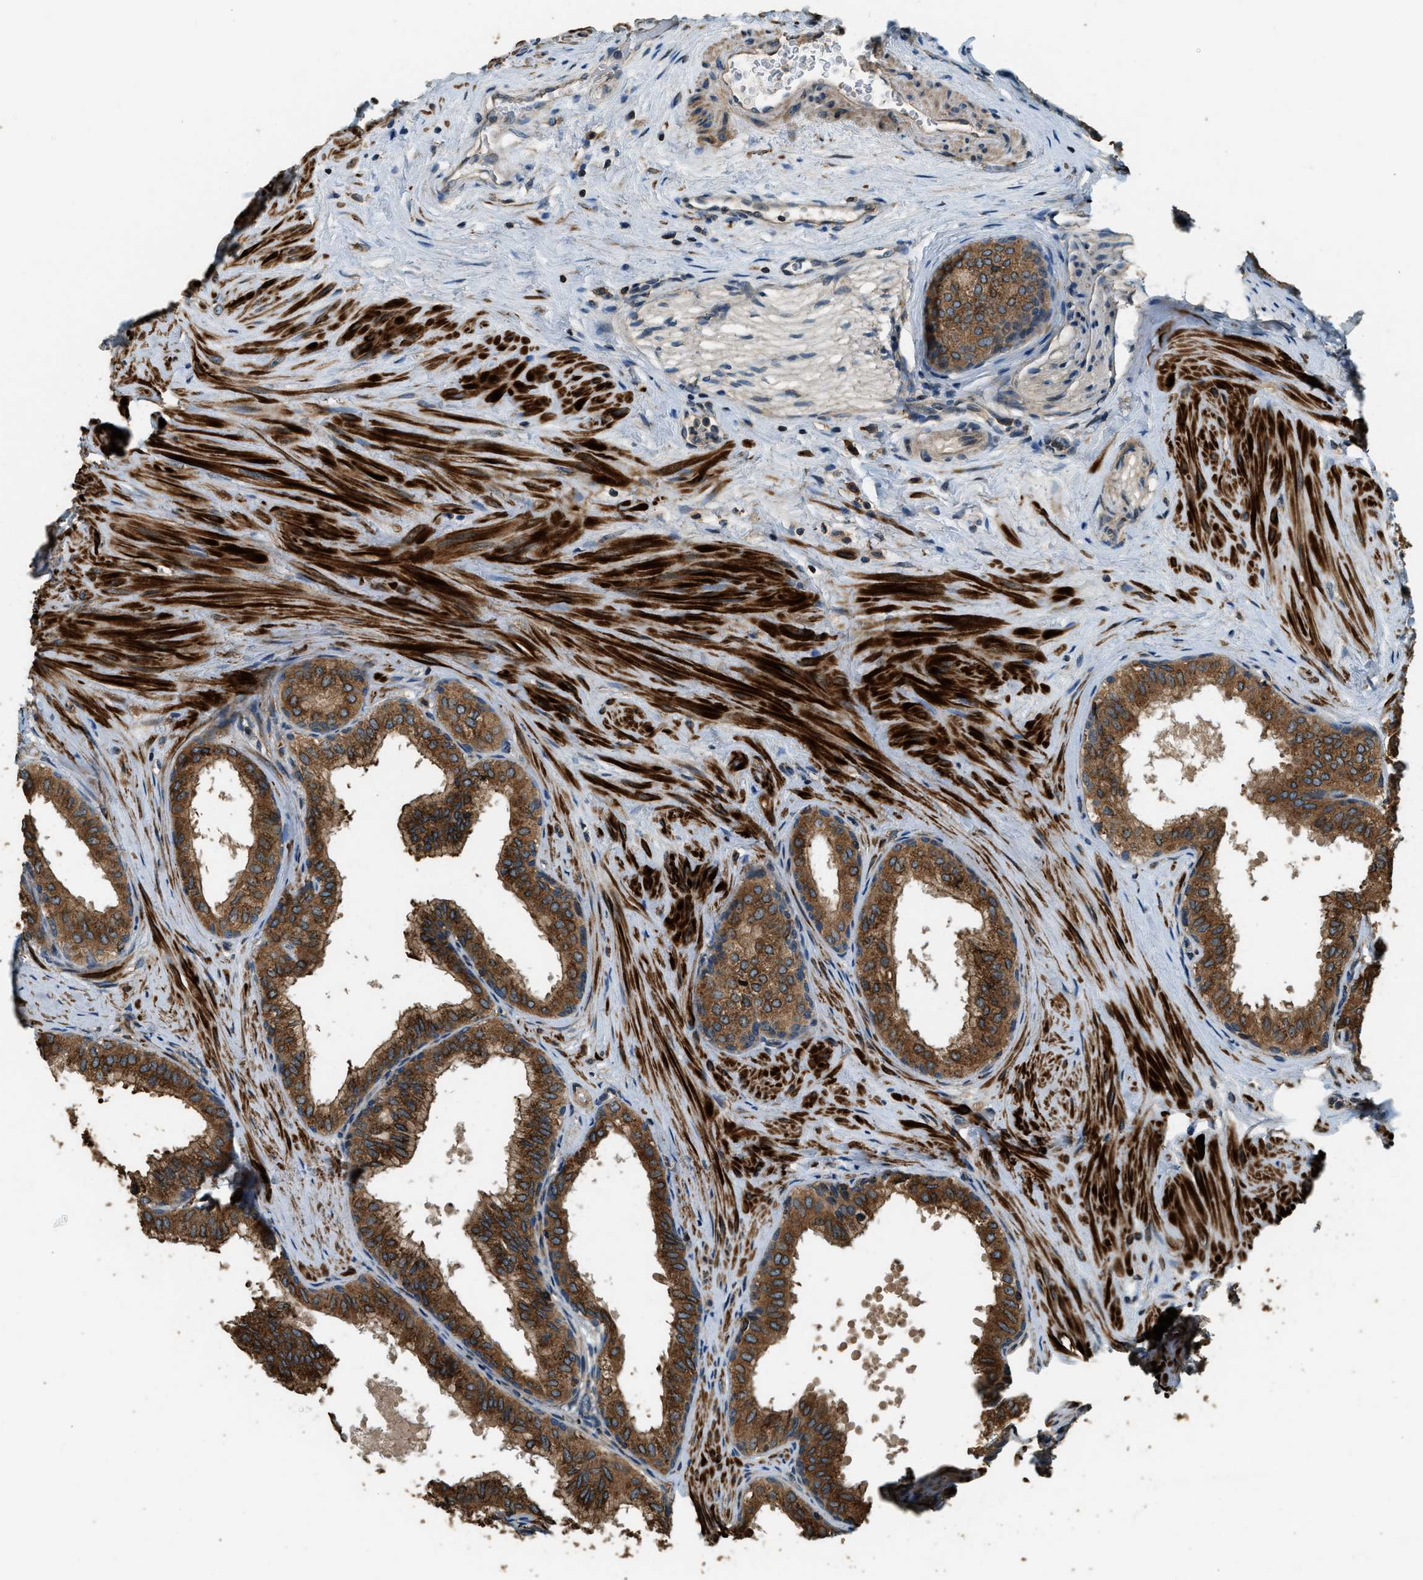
{"staining": {"intensity": "moderate", "quantity": ">75%", "location": "cytoplasmic/membranous"}, "tissue": "seminal vesicle", "cell_type": "Glandular cells", "image_type": "normal", "snomed": [{"axis": "morphology", "description": "Normal tissue, NOS"}, {"axis": "topography", "description": "Prostate"}, {"axis": "topography", "description": "Seminal veicle"}], "caption": "A brown stain shows moderate cytoplasmic/membranous staining of a protein in glandular cells of unremarkable seminal vesicle.", "gene": "ERGIC1", "patient": {"sex": "male", "age": 60}}